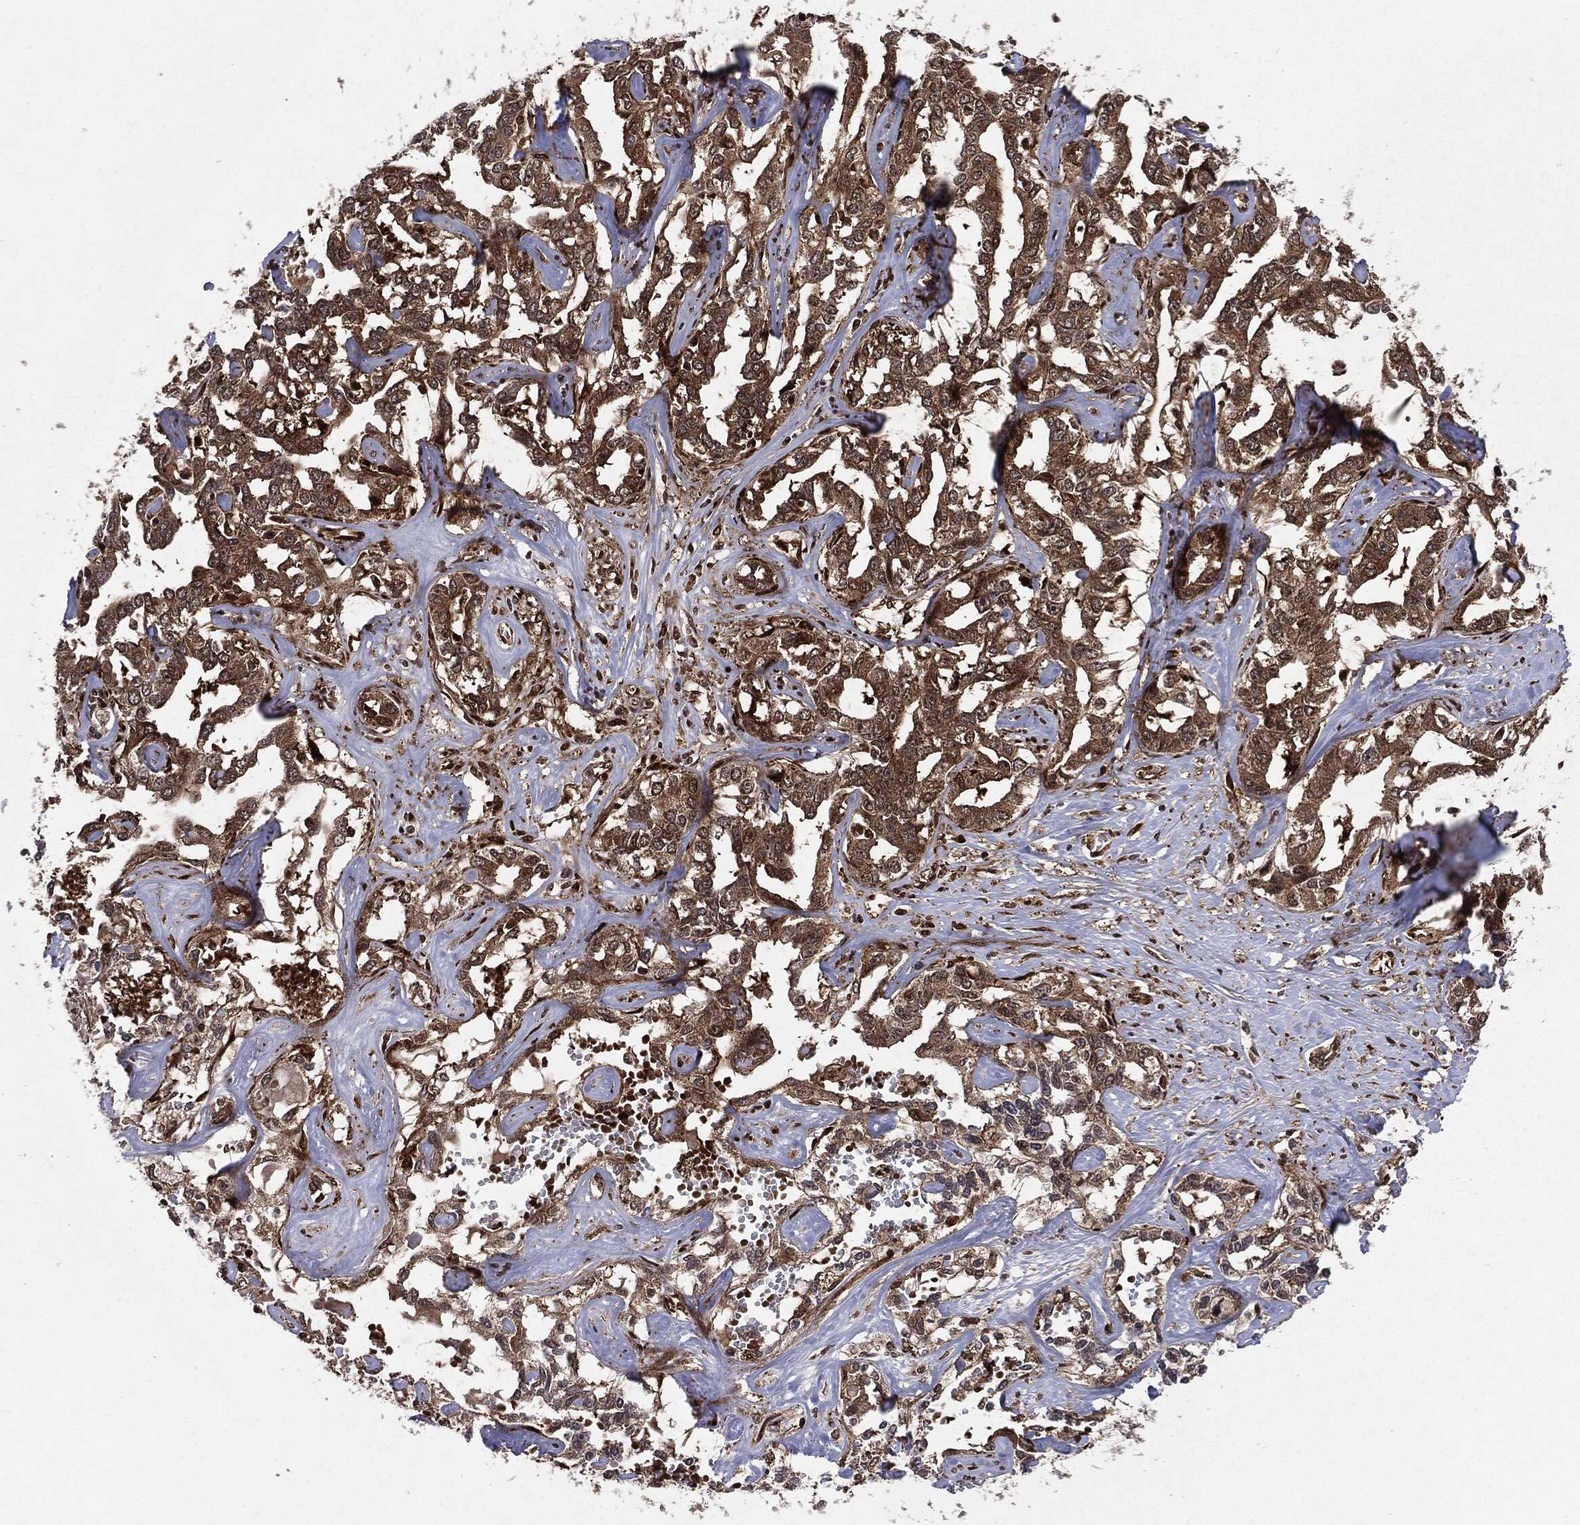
{"staining": {"intensity": "moderate", "quantity": ">75%", "location": "cytoplasmic/membranous"}, "tissue": "liver cancer", "cell_type": "Tumor cells", "image_type": "cancer", "snomed": [{"axis": "morphology", "description": "Cholangiocarcinoma"}, {"axis": "topography", "description": "Liver"}], "caption": "Liver cancer tissue reveals moderate cytoplasmic/membranous staining in about >75% of tumor cells, visualized by immunohistochemistry. (brown staining indicates protein expression, while blue staining denotes nuclei).", "gene": "OTUB1", "patient": {"sex": "male", "age": 59}}